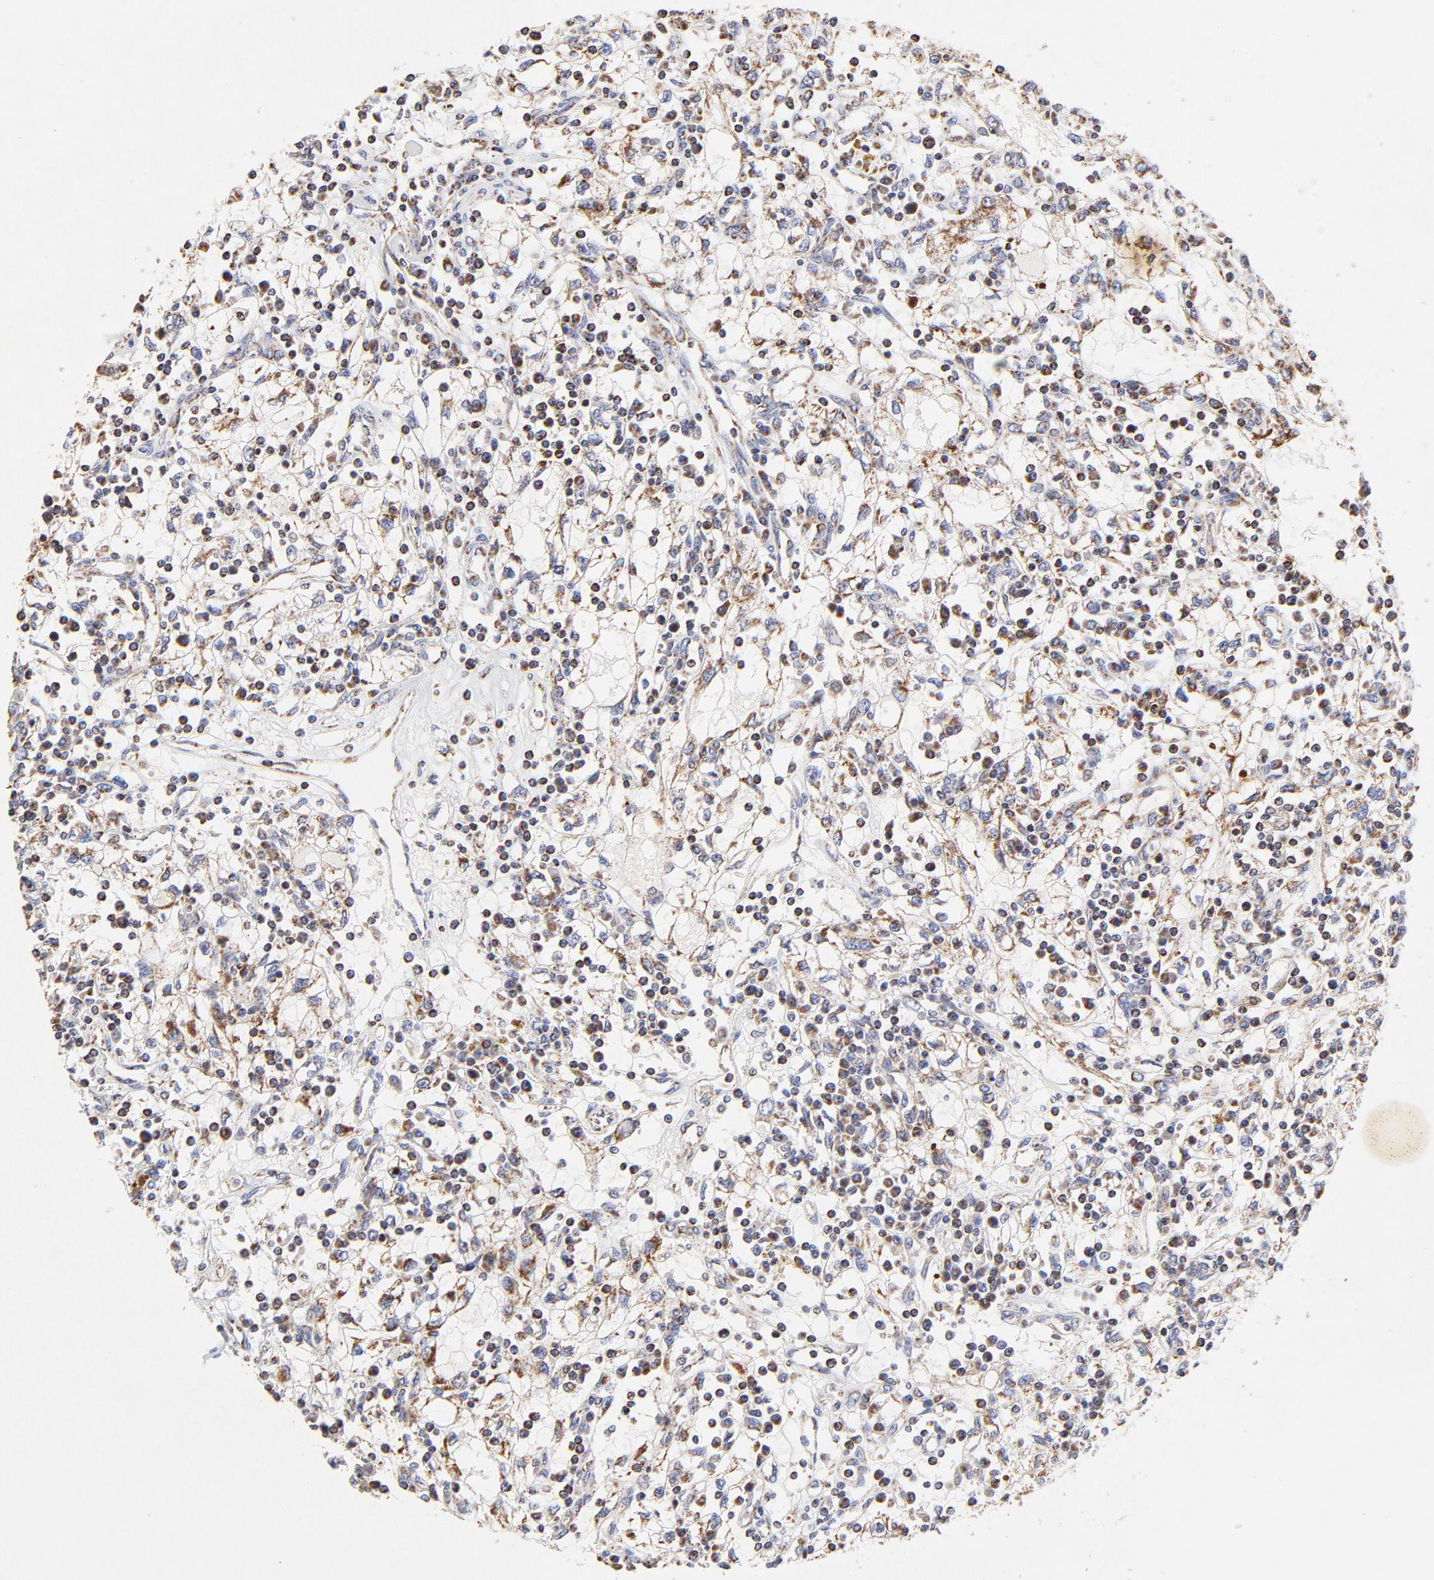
{"staining": {"intensity": "moderate", "quantity": ">75%", "location": "cytoplasmic/membranous"}, "tissue": "renal cancer", "cell_type": "Tumor cells", "image_type": "cancer", "snomed": [{"axis": "morphology", "description": "Adenocarcinoma, NOS"}, {"axis": "topography", "description": "Kidney"}], "caption": "This histopathology image demonstrates renal cancer (adenocarcinoma) stained with IHC to label a protein in brown. The cytoplasmic/membranous of tumor cells show moderate positivity for the protein. Nuclei are counter-stained blue.", "gene": "SSBP1", "patient": {"sex": "male", "age": 82}}